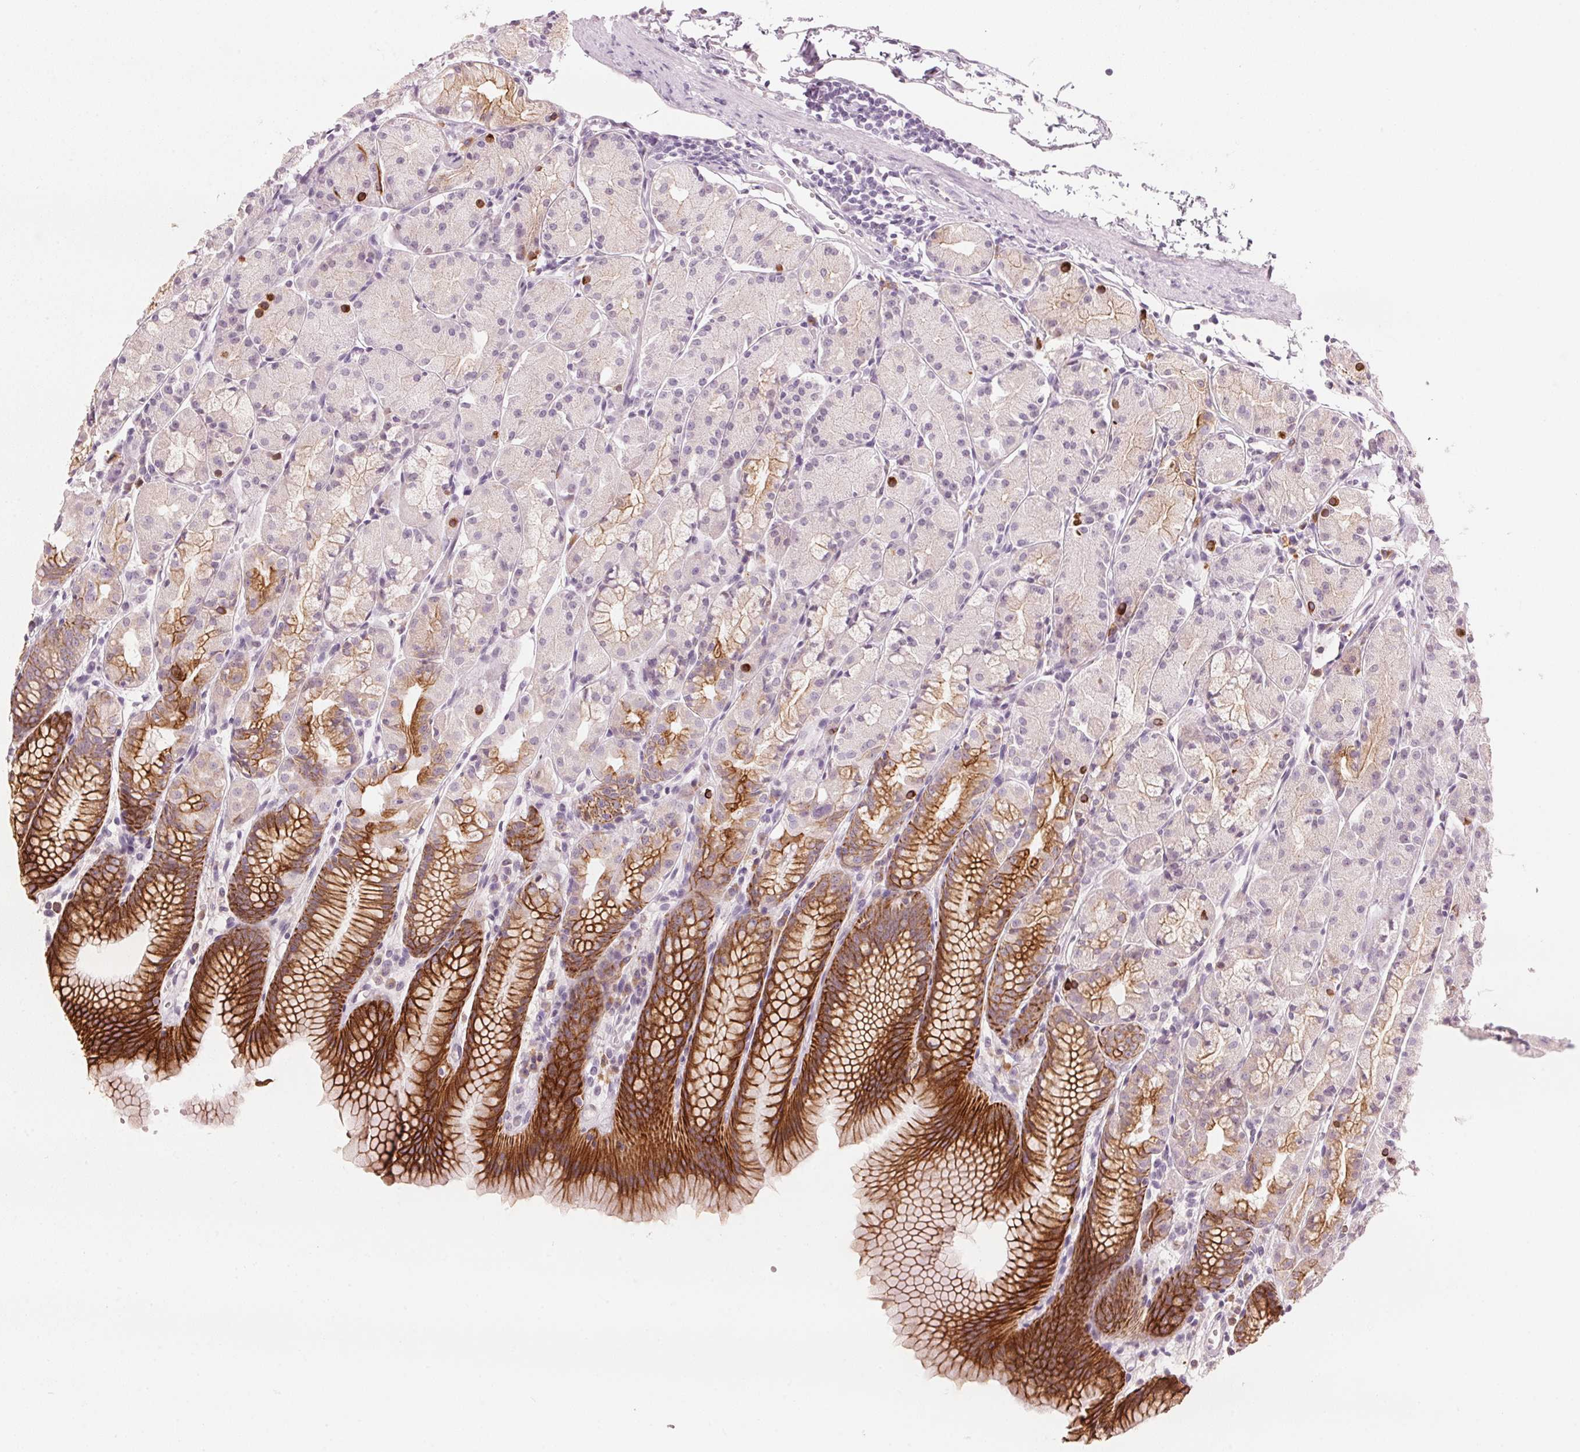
{"staining": {"intensity": "strong", "quantity": "25%-75%", "location": "cytoplasmic/membranous"}, "tissue": "stomach", "cell_type": "Glandular cells", "image_type": "normal", "snomed": [{"axis": "morphology", "description": "Normal tissue, NOS"}, {"axis": "topography", "description": "Stomach, upper"}], "caption": "Stomach stained for a protein (brown) displays strong cytoplasmic/membranous positive positivity in approximately 25%-75% of glandular cells.", "gene": "SCTR", "patient": {"sex": "male", "age": 47}}